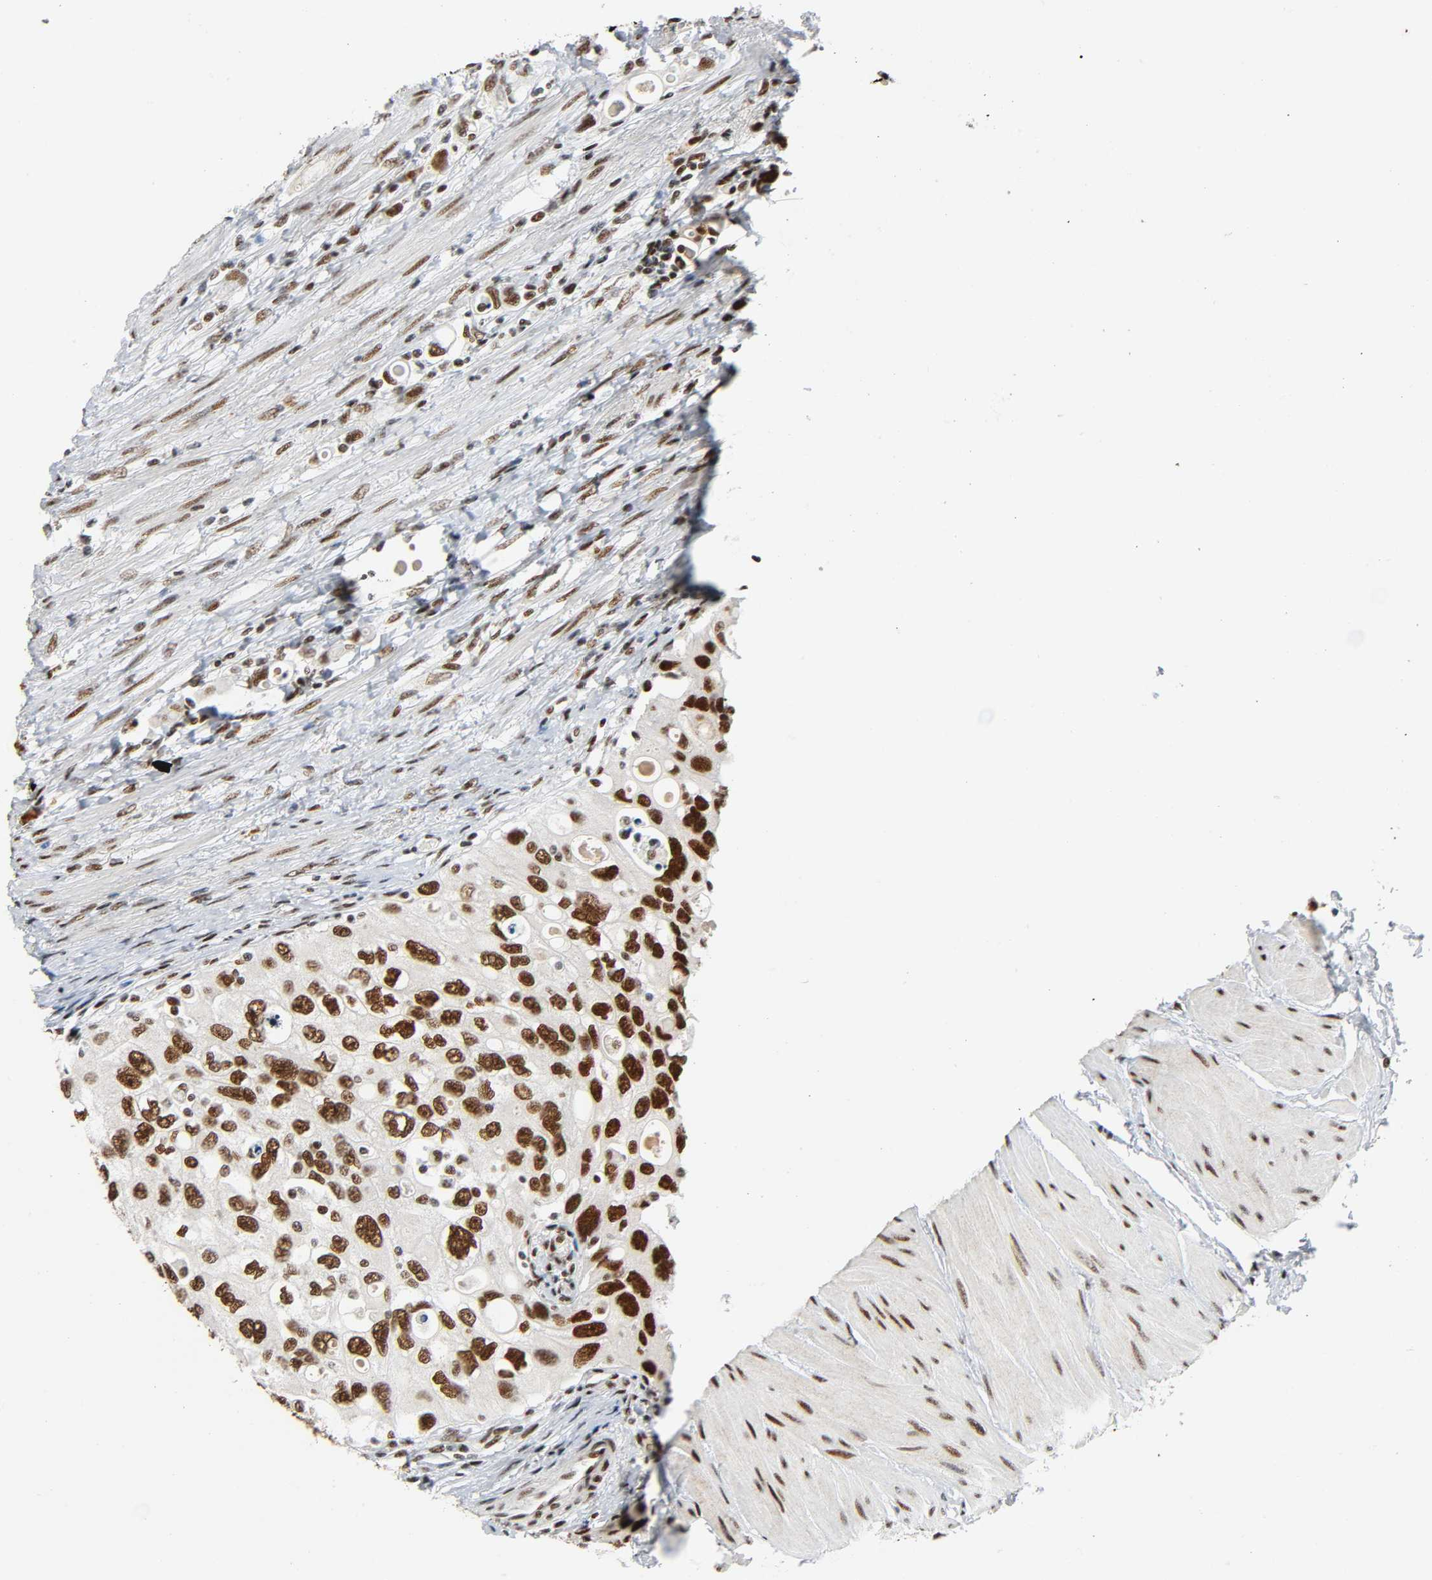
{"staining": {"intensity": "strong", "quantity": ">75%", "location": "nuclear"}, "tissue": "urothelial cancer", "cell_type": "Tumor cells", "image_type": "cancer", "snomed": [{"axis": "morphology", "description": "Urothelial carcinoma, High grade"}, {"axis": "topography", "description": "Urinary bladder"}], "caption": "The photomicrograph exhibits immunohistochemical staining of urothelial cancer. There is strong nuclear expression is appreciated in approximately >75% of tumor cells. (Brightfield microscopy of DAB IHC at high magnification).", "gene": "CDK9", "patient": {"sex": "female", "age": 56}}